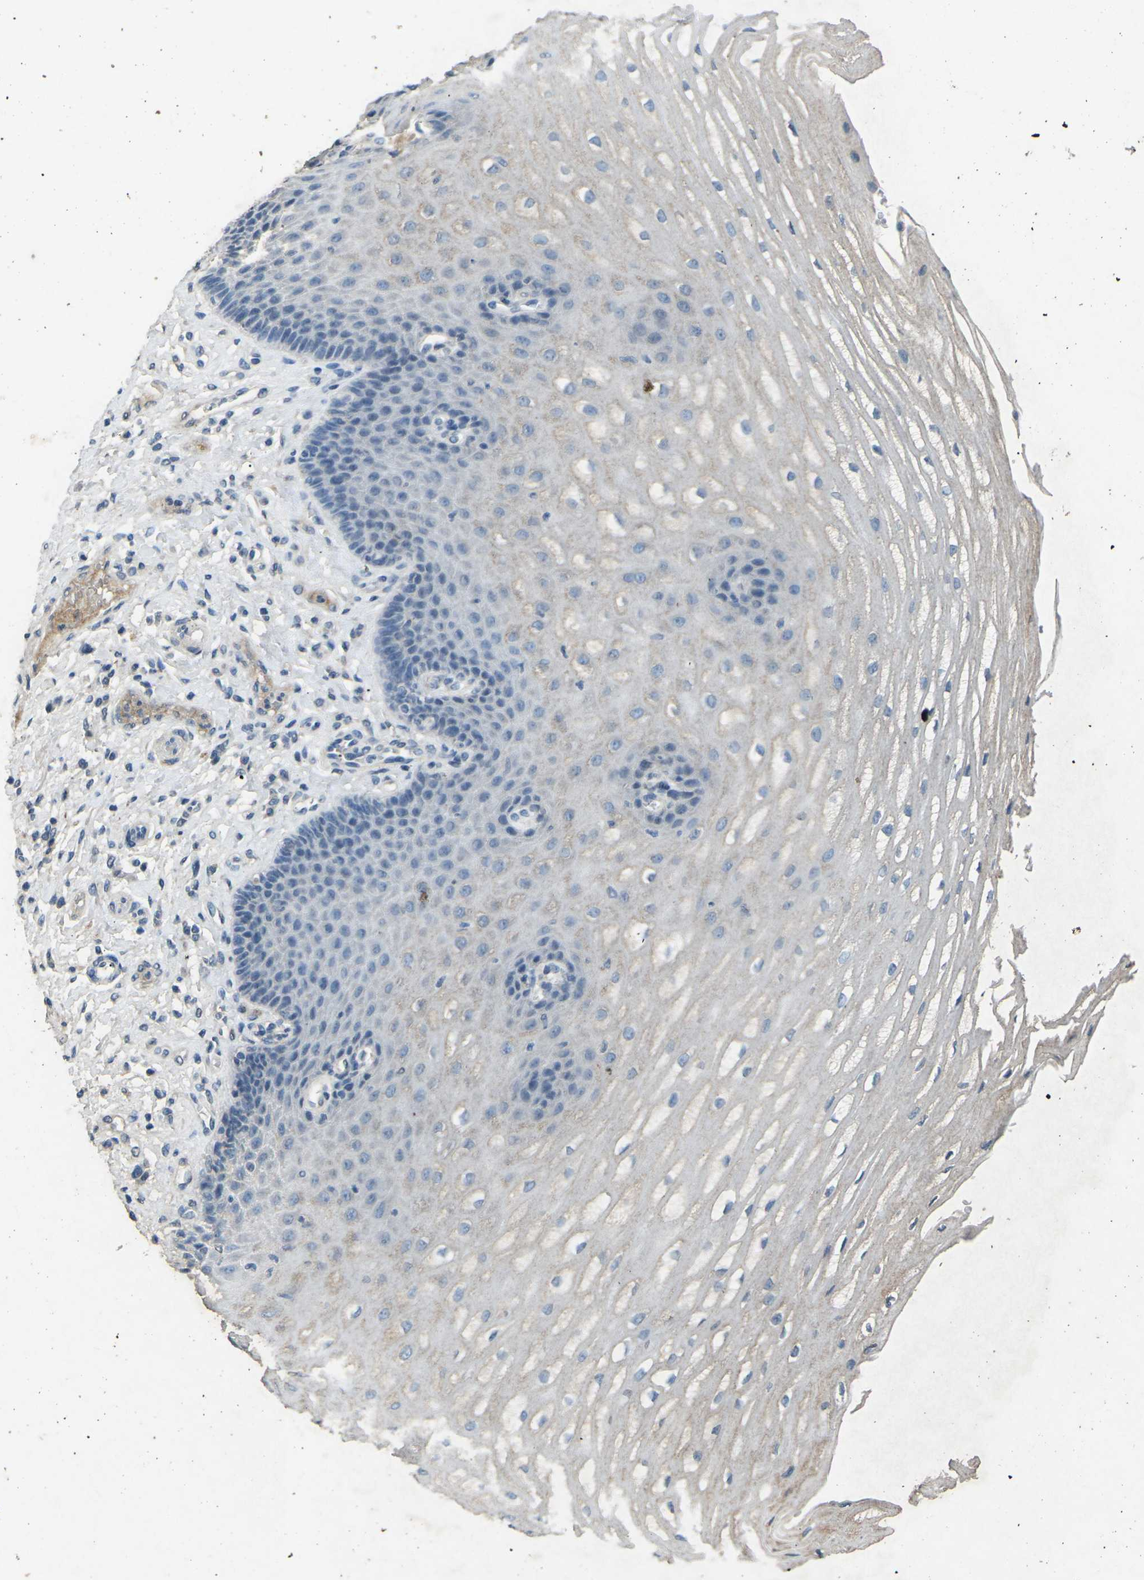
{"staining": {"intensity": "negative", "quantity": "none", "location": "none"}, "tissue": "esophagus", "cell_type": "Squamous epithelial cells", "image_type": "normal", "snomed": [{"axis": "morphology", "description": "Normal tissue, NOS"}, {"axis": "topography", "description": "Esophagus"}], "caption": "Protein analysis of benign esophagus exhibits no significant staining in squamous epithelial cells.", "gene": "A1BG", "patient": {"sex": "male", "age": 54}}